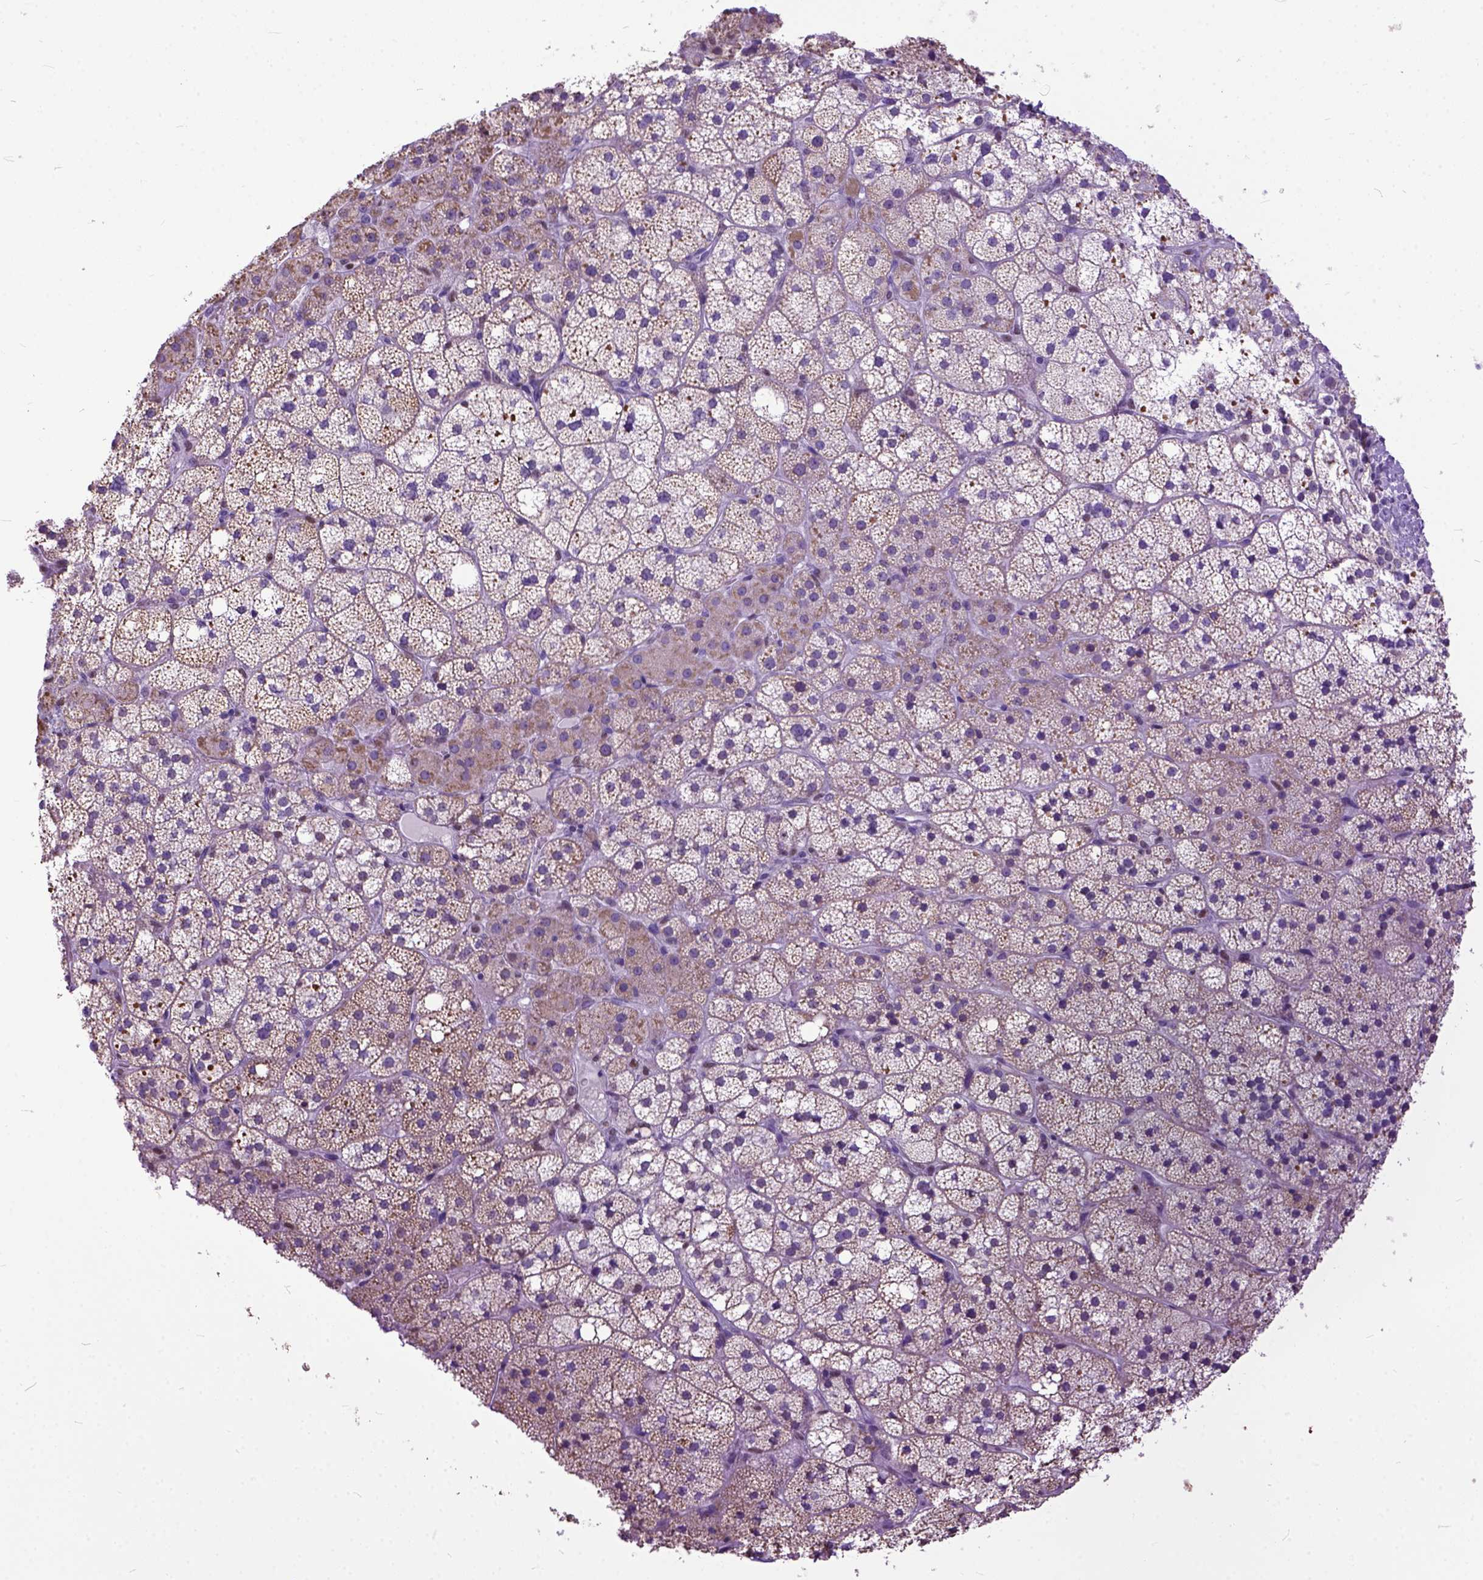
{"staining": {"intensity": "moderate", "quantity": "25%-75%", "location": "cytoplasmic/membranous"}, "tissue": "adrenal gland", "cell_type": "Glandular cells", "image_type": "normal", "snomed": [{"axis": "morphology", "description": "Normal tissue, NOS"}, {"axis": "topography", "description": "Adrenal gland"}], "caption": "Immunohistochemical staining of unremarkable adrenal gland exhibits 25%-75% levels of moderate cytoplasmic/membranous protein expression in about 25%-75% of glandular cells. (Brightfield microscopy of DAB IHC at high magnification).", "gene": "CRB1", "patient": {"sex": "male", "age": 53}}